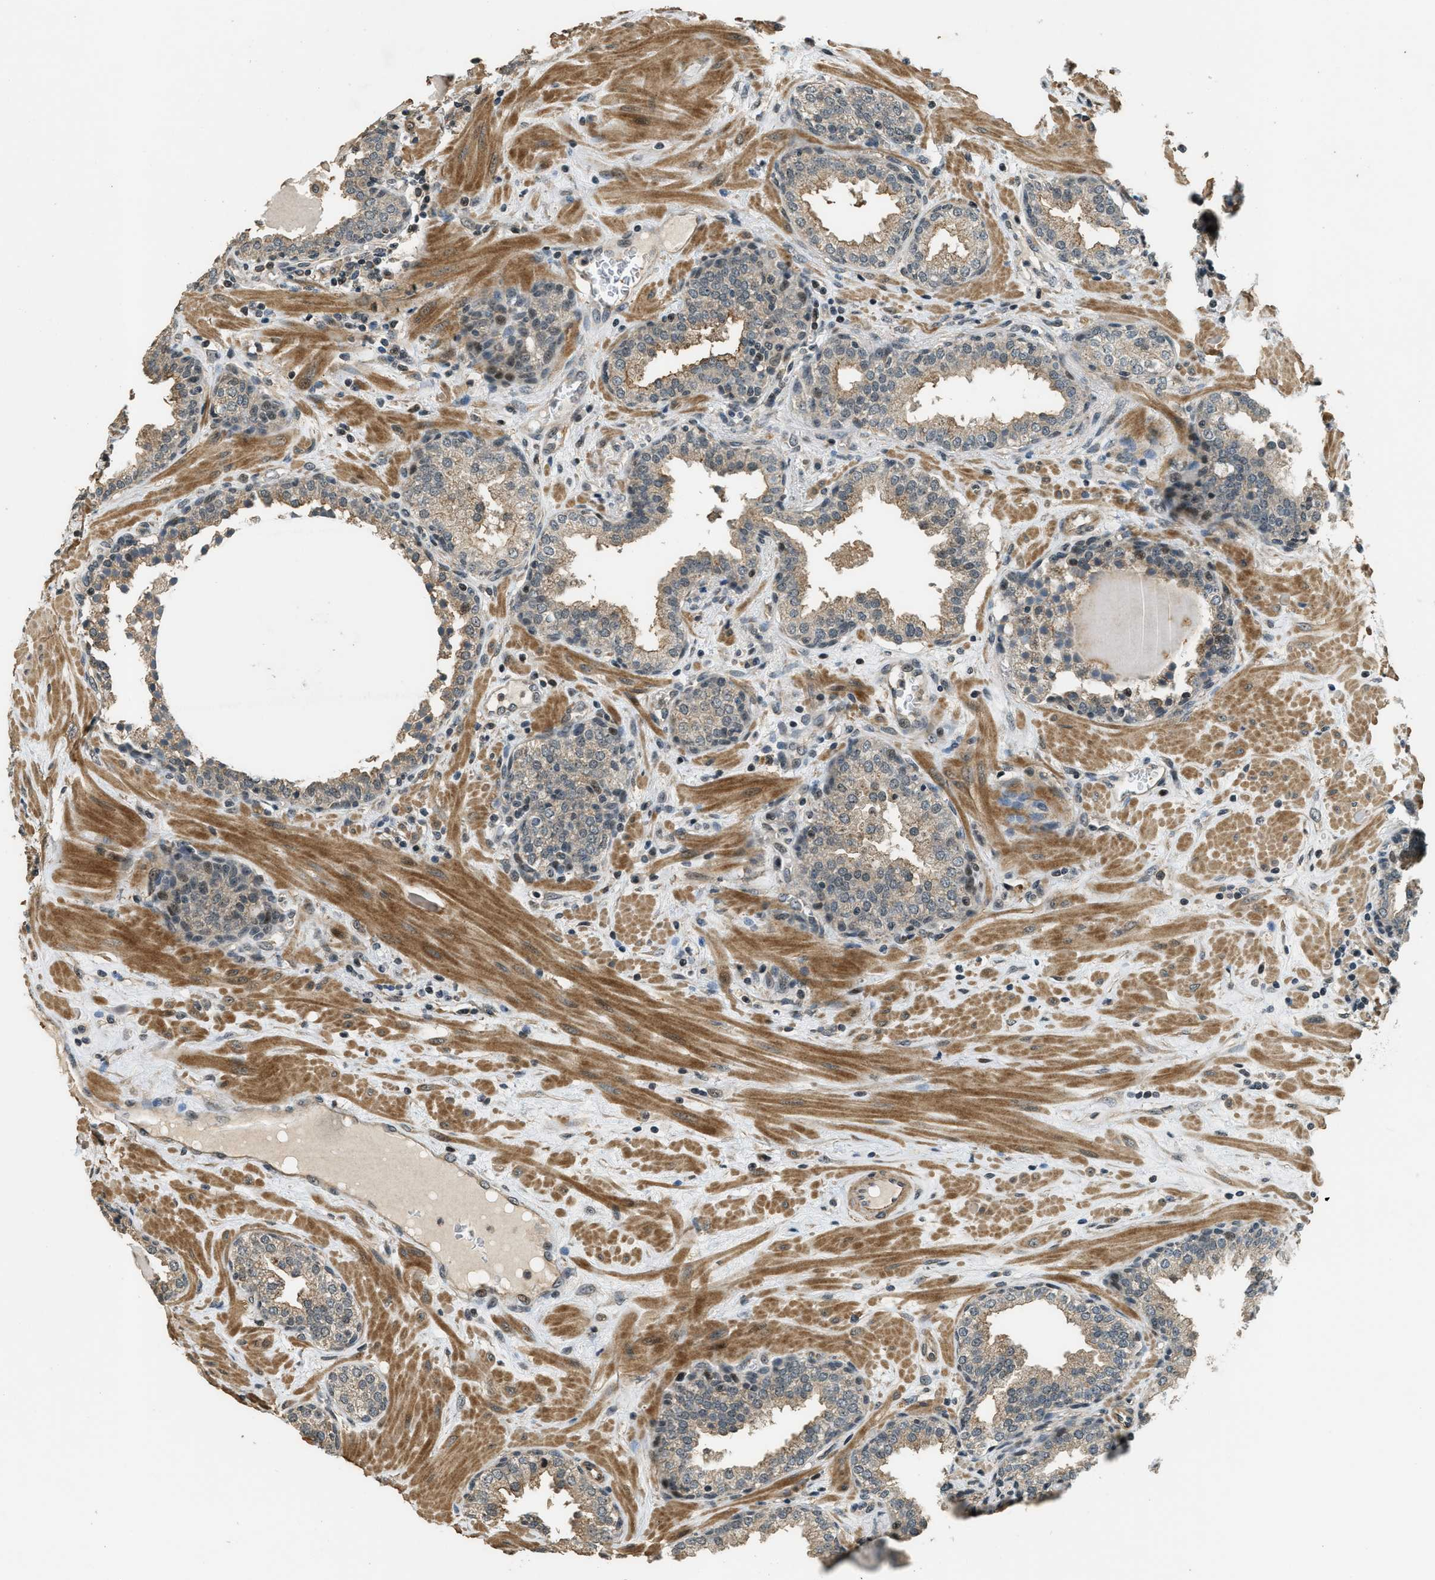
{"staining": {"intensity": "weak", "quantity": "25%-75%", "location": "cytoplasmic/membranous"}, "tissue": "prostate", "cell_type": "Glandular cells", "image_type": "normal", "snomed": [{"axis": "morphology", "description": "Normal tissue, NOS"}, {"axis": "topography", "description": "Prostate"}], "caption": "Prostate was stained to show a protein in brown. There is low levels of weak cytoplasmic/membranous positivity in approximately 25%-75% of glandular cells. The staining is performed using DAB brown chromogen to label protein expression. The nuclei are counter-stained blue using hematoxylin.", "gene": "MED21", "patient": {"sex": "male", "age": 51}}